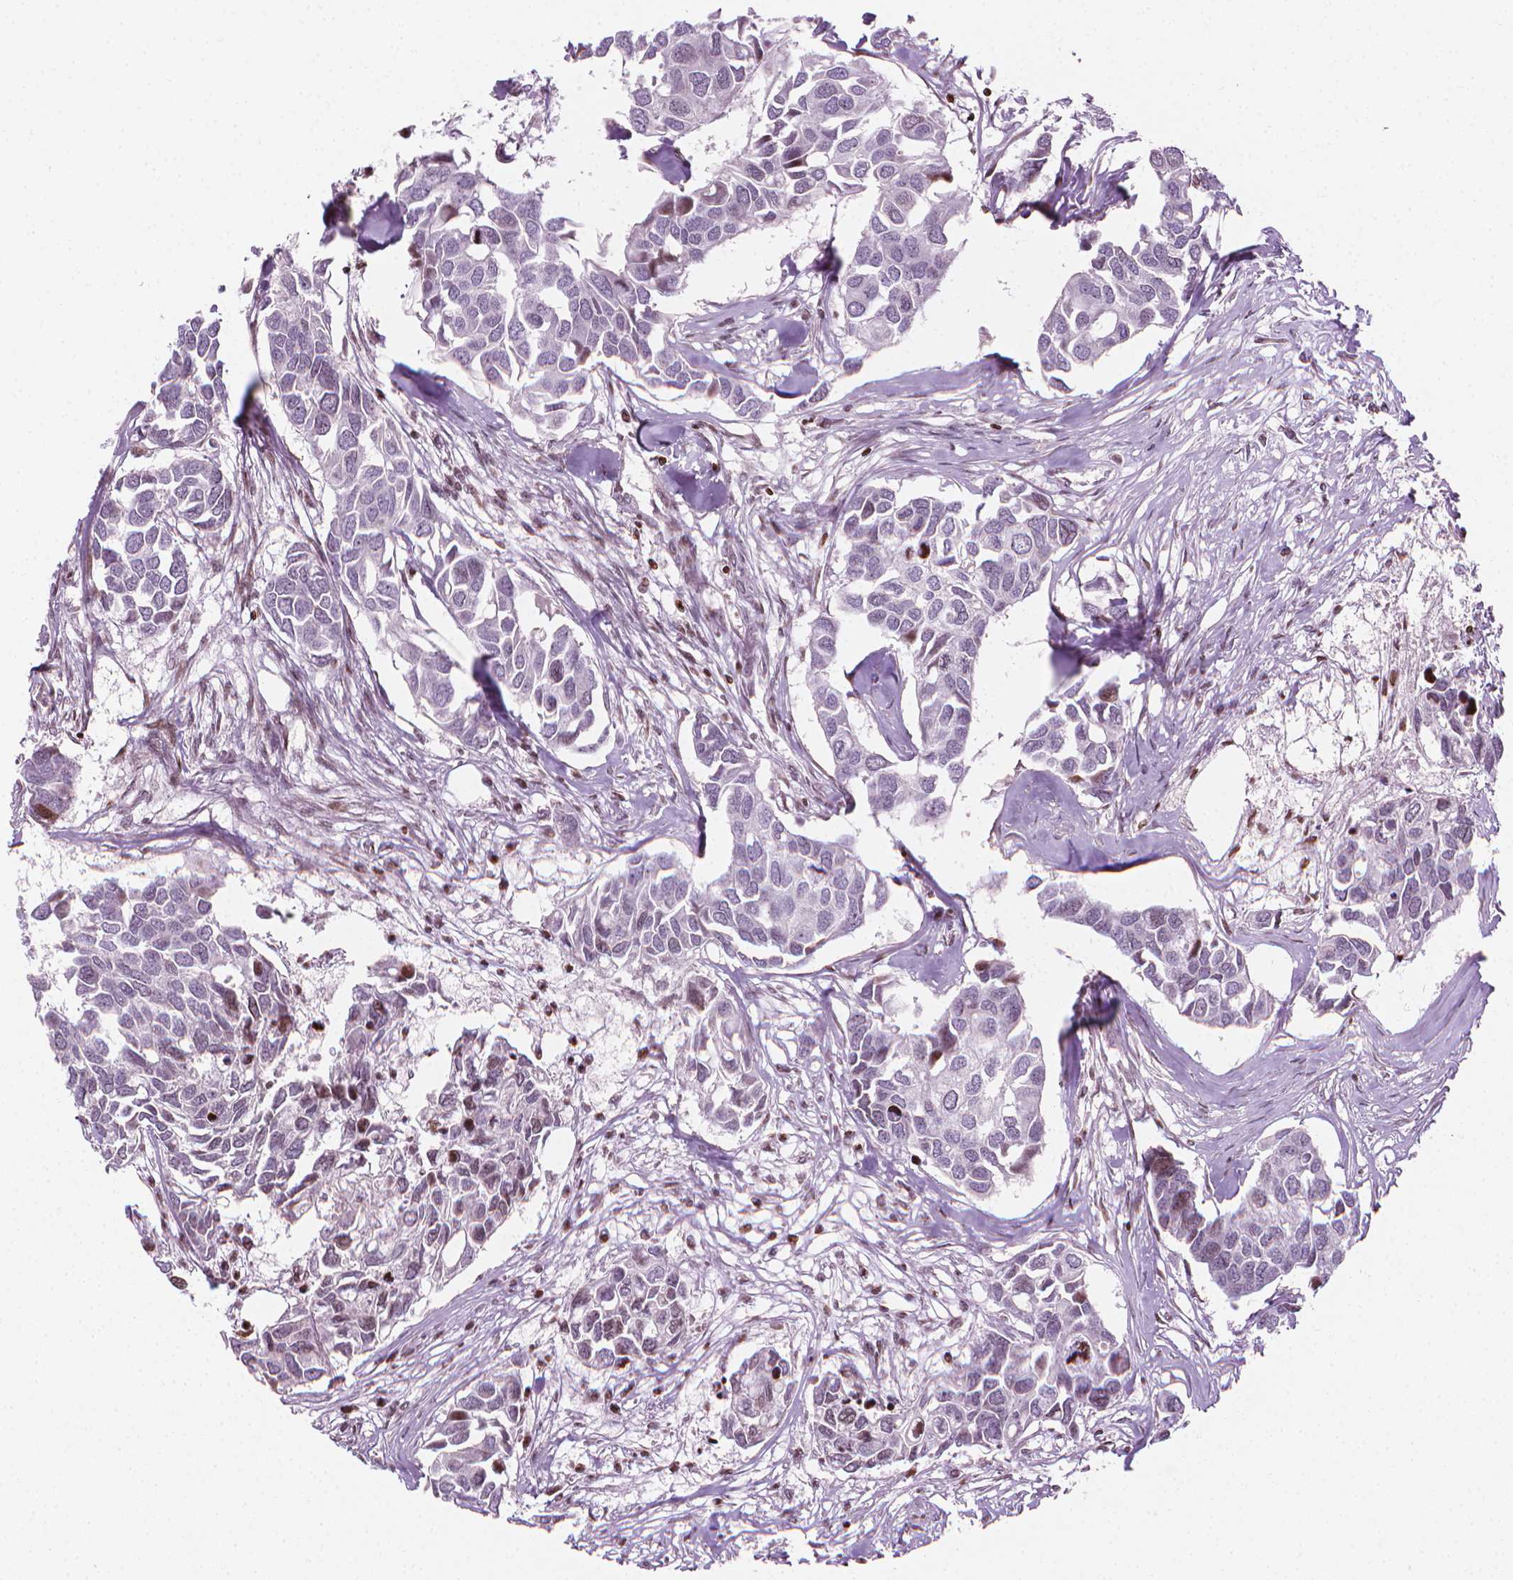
{"staining": {"intensity": "negative", "quantity": "none", "location": "none"}, "tissue": "breast cancer", "cell_type": "Tumor cells", "image_type": "cancer", "snomed": [{"axis": "morphology", "description": "Duct carcinoma"}, {"axis": "topography", "description": "Breast"}], "caption": "Human breast cancer (infiltrating ductal carcinoma) stained for a protein using IHC displays no positivity in tumor cells.", "gene": "PIP4K2A", "patient": {"sex": "female", "age": 83}}